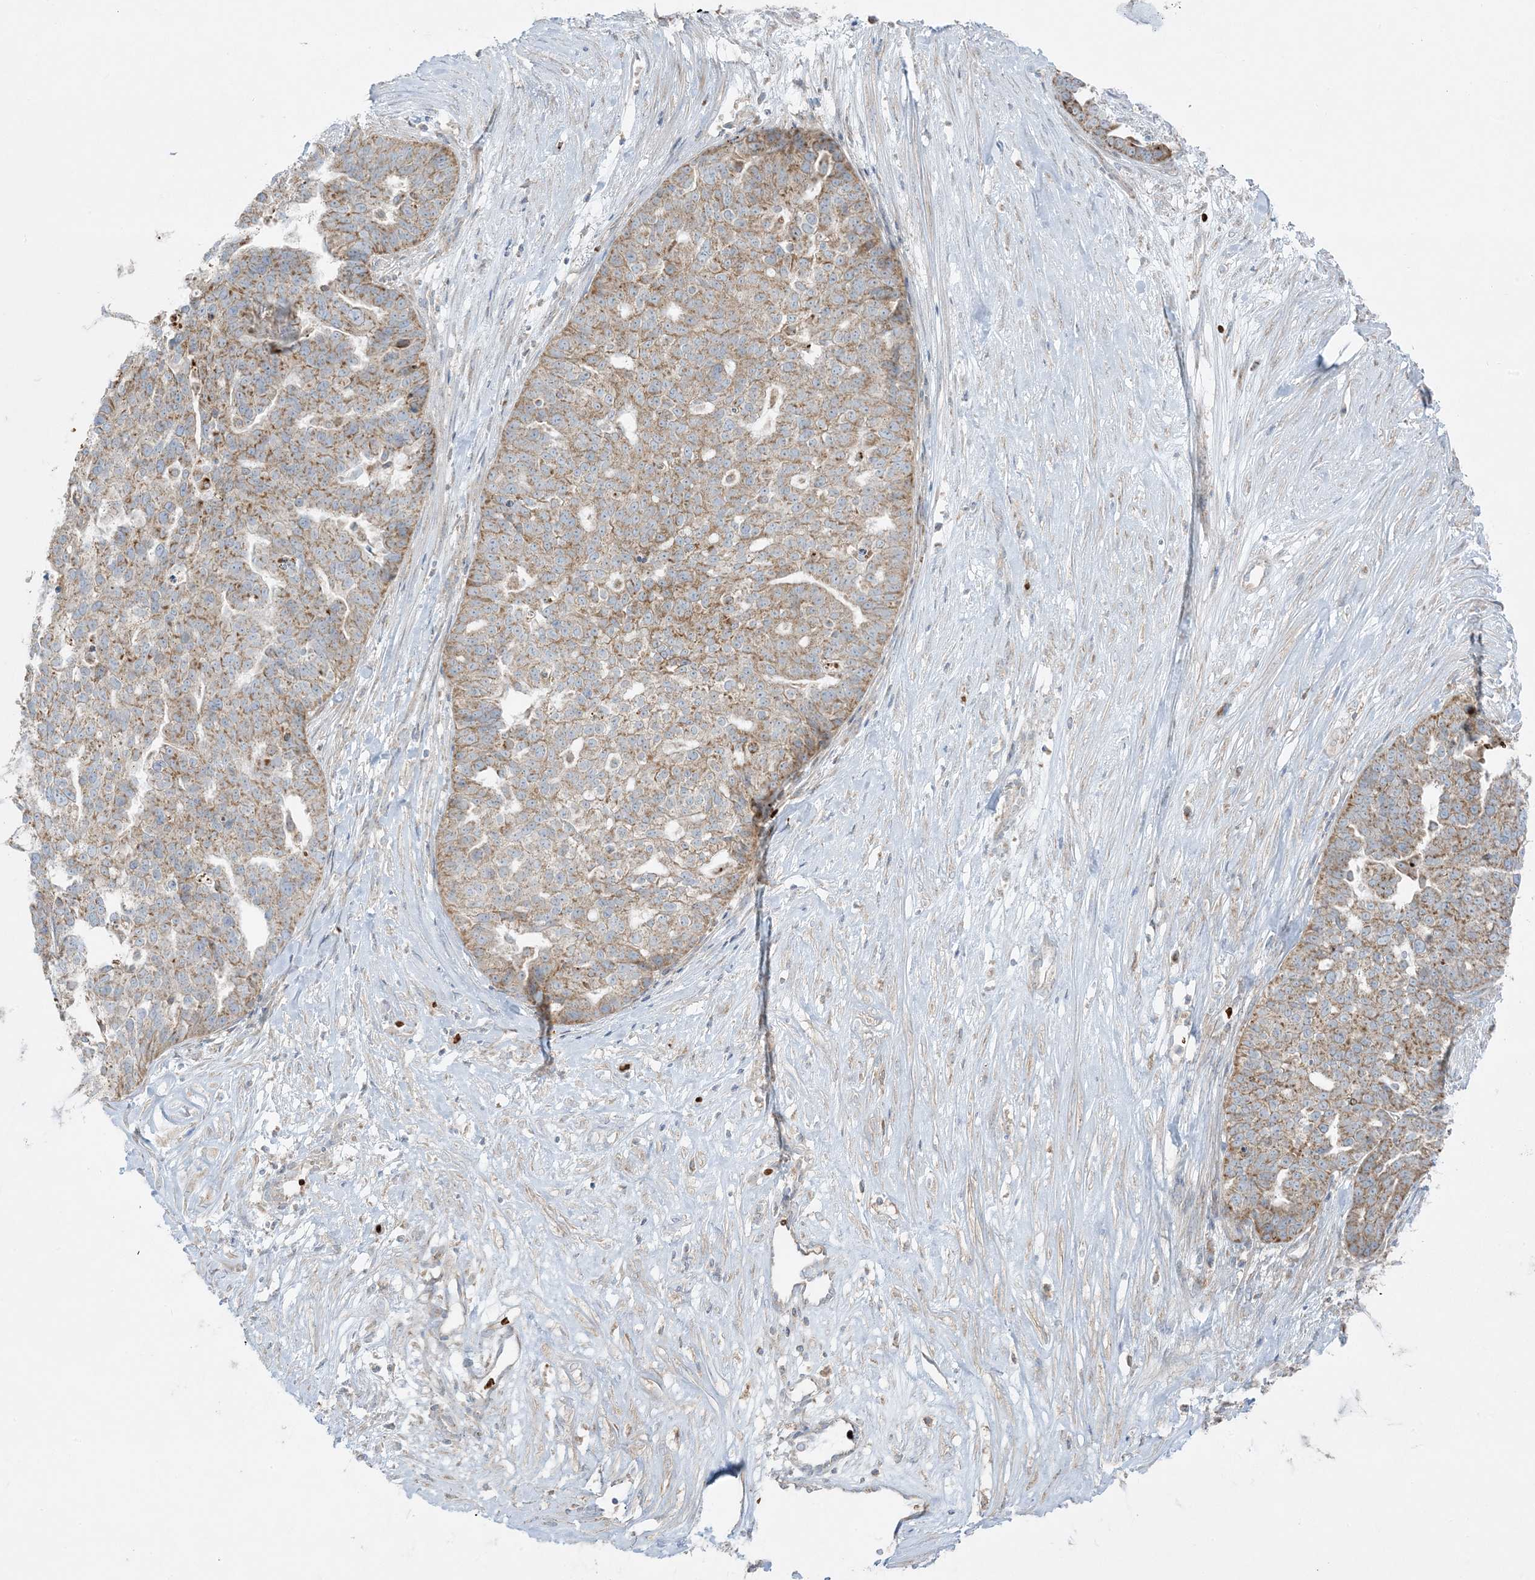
{"staining": {"intensity": "moderate", "quantity": ">75%", "location": "cytoplasmic/membranous"}, "tissue": "ovarian cancer", "cell_type": "Tumor cells", "image_type": "cancer", "snomed": [{"axis": "morphology", "description": "Cystadenocarcinoma, serous, NOS"}, {"axis": "topography", "description": "Ovary"}], "caption": "Human ovarian serous cystadenocarcinoma stained with a protein marker reveals moderate staining in tumor cells.", "gene": "PIK3R4", "patient": {"sex": "female", "age": 59}}